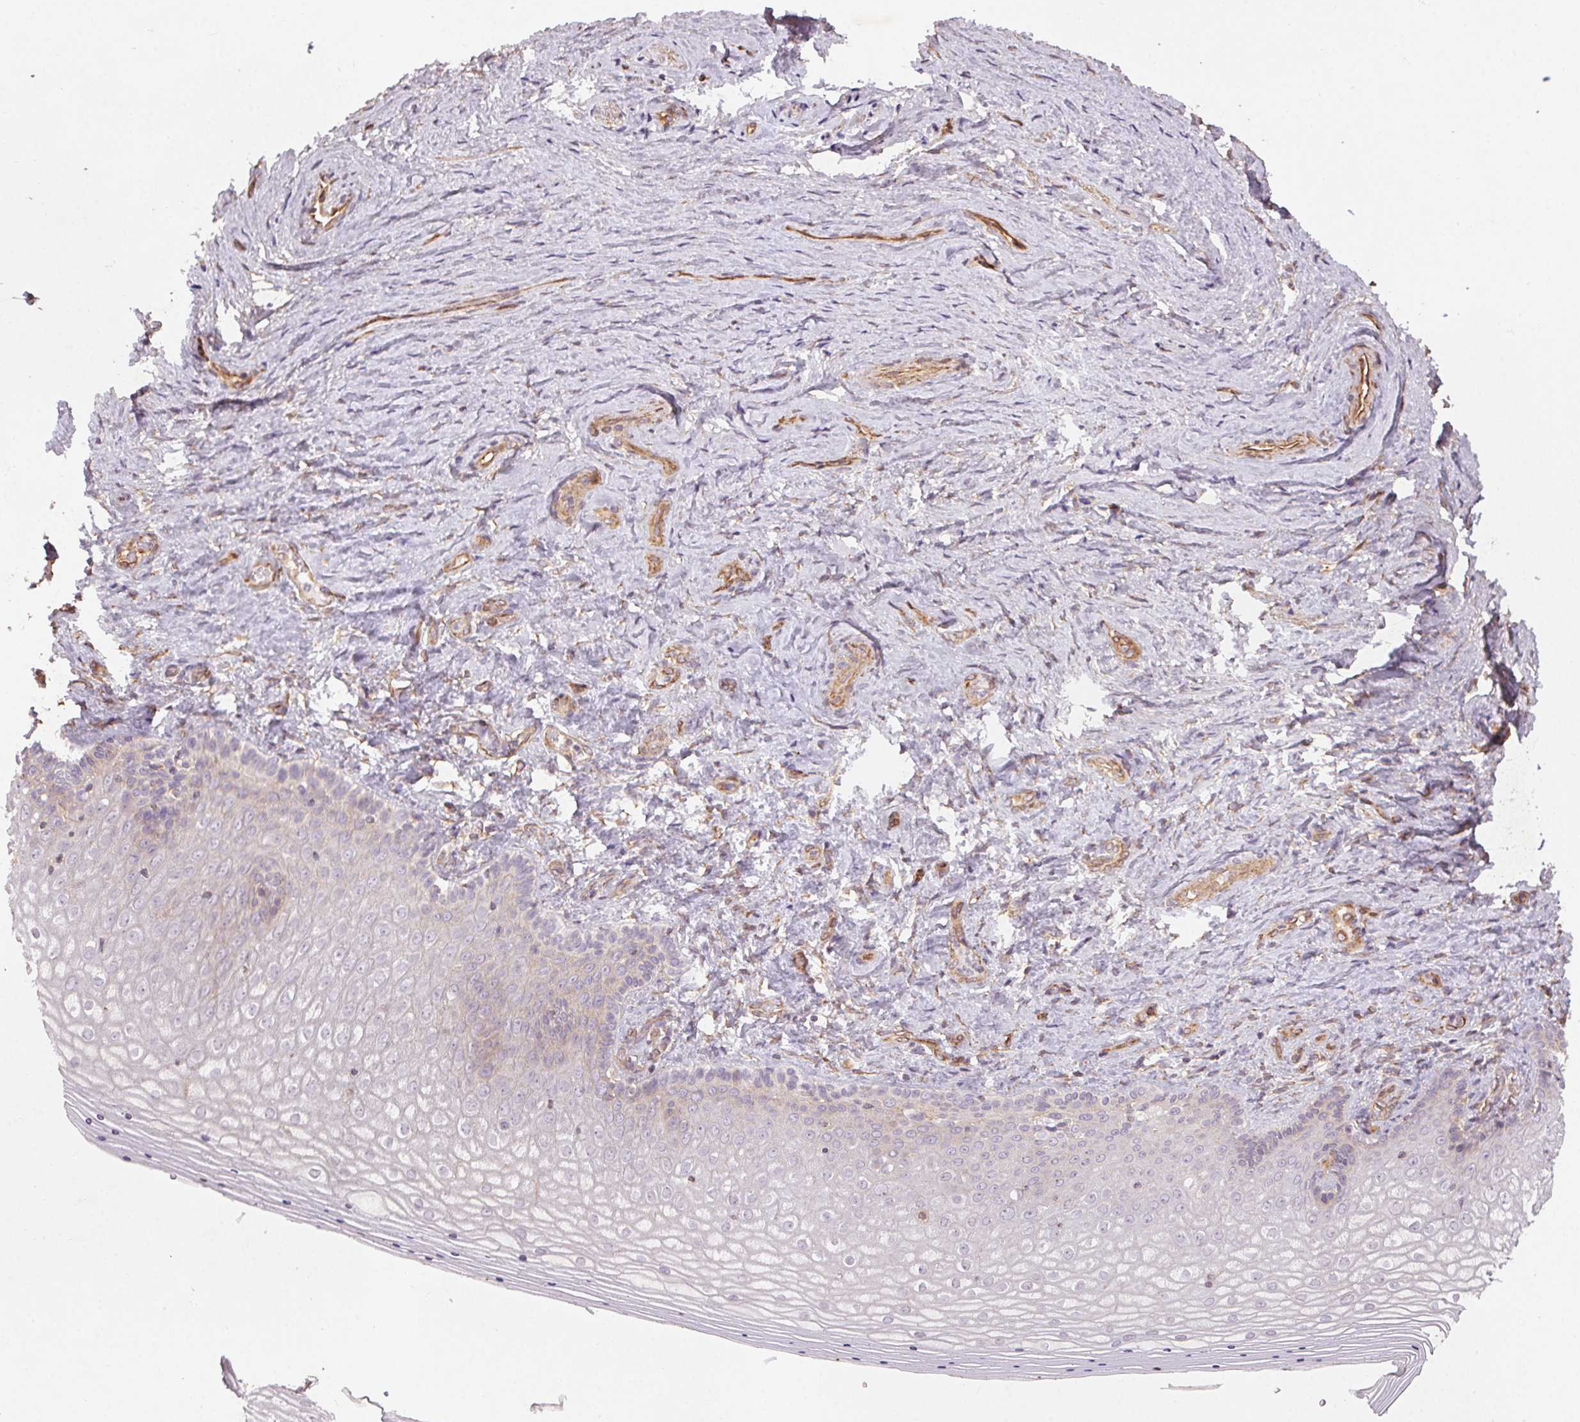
{"staining": {"intensity": "negative", "quantity": "none", "location": "none"}, "tissue": "vagina", "cell_type": "Squamous epithelial cells", "image_type": "normal", "snomed": [{"axis": "morphology", "description": "Normal tissue, NOS"}, {"axis": "topography", "description": "Vagina"}], "caption": "DAB (3,3'-diaminobenzidine) immunohistochemical staining of unremarkable human vagina exhibits no significant positivity in squamous epithelial cells.", "gene": "CCSER1", "patient": {"sex": "female", "age": 42}}